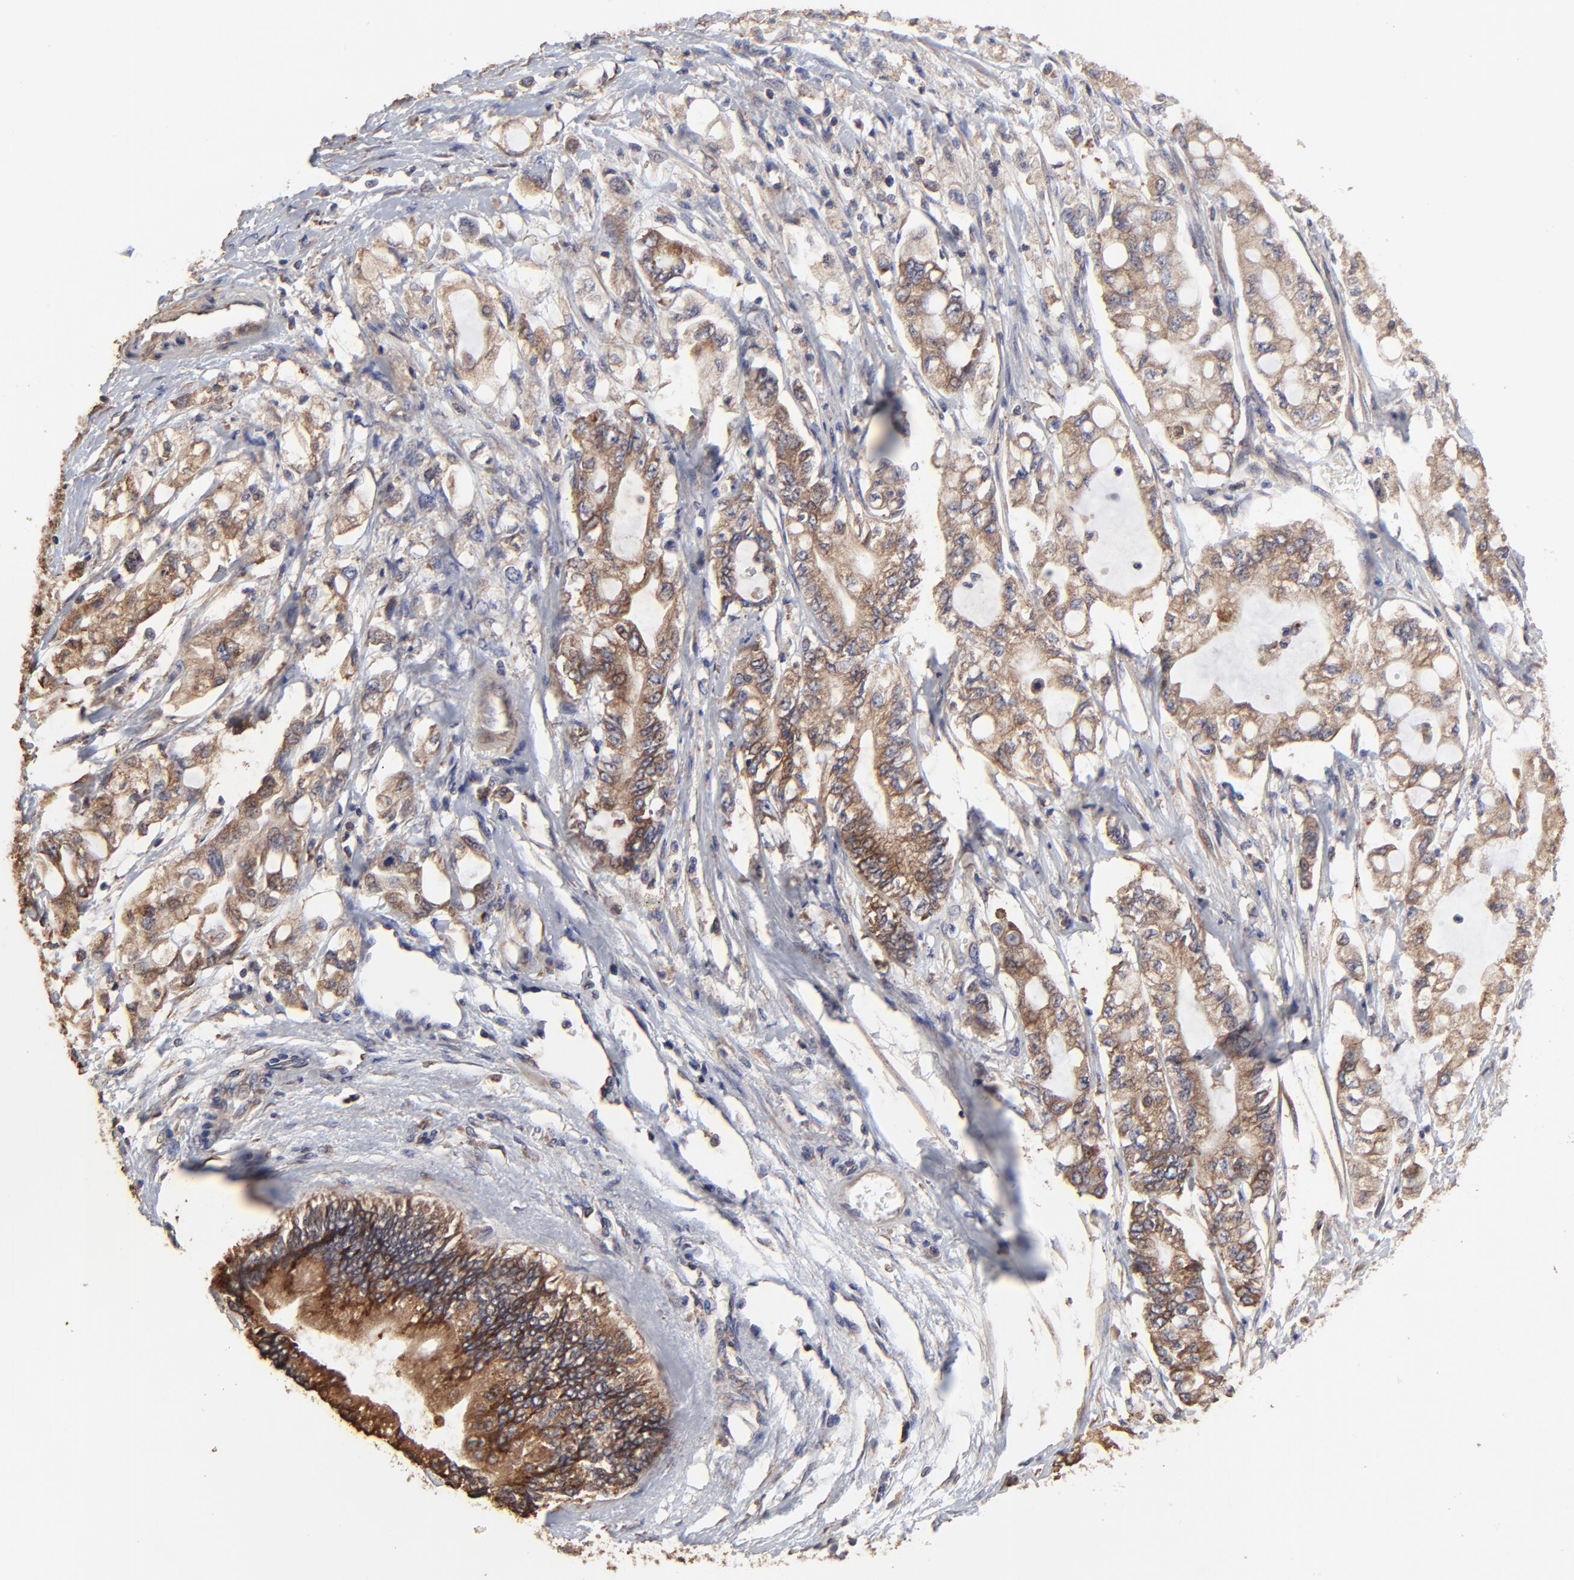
{"staining": {"intensity": "moderate", "quantity": ">75%", "location": "cytoplasmic/membranous"}, "tissue": "pancreatic cancer", "cell_type": "Tumor cells", "image_type": "cancer", "snomed": [{"axis": "morphology", "description": "Adenocarcinoma, NOS"}, {"axis": "topography", "description": "Pancreas"}], "caption": "Tumor cells exhibit medium levels of moderate cytoplasmic/membranous expression in about >75% of cells in human pancreatic adenocarcinoma. (DAB (3,3'-diaminobenzidine) = brown stain, brightfield microscopy at high magnification).", "gene": "ELP2", "patient": {"sex": "male", "age": 79}}